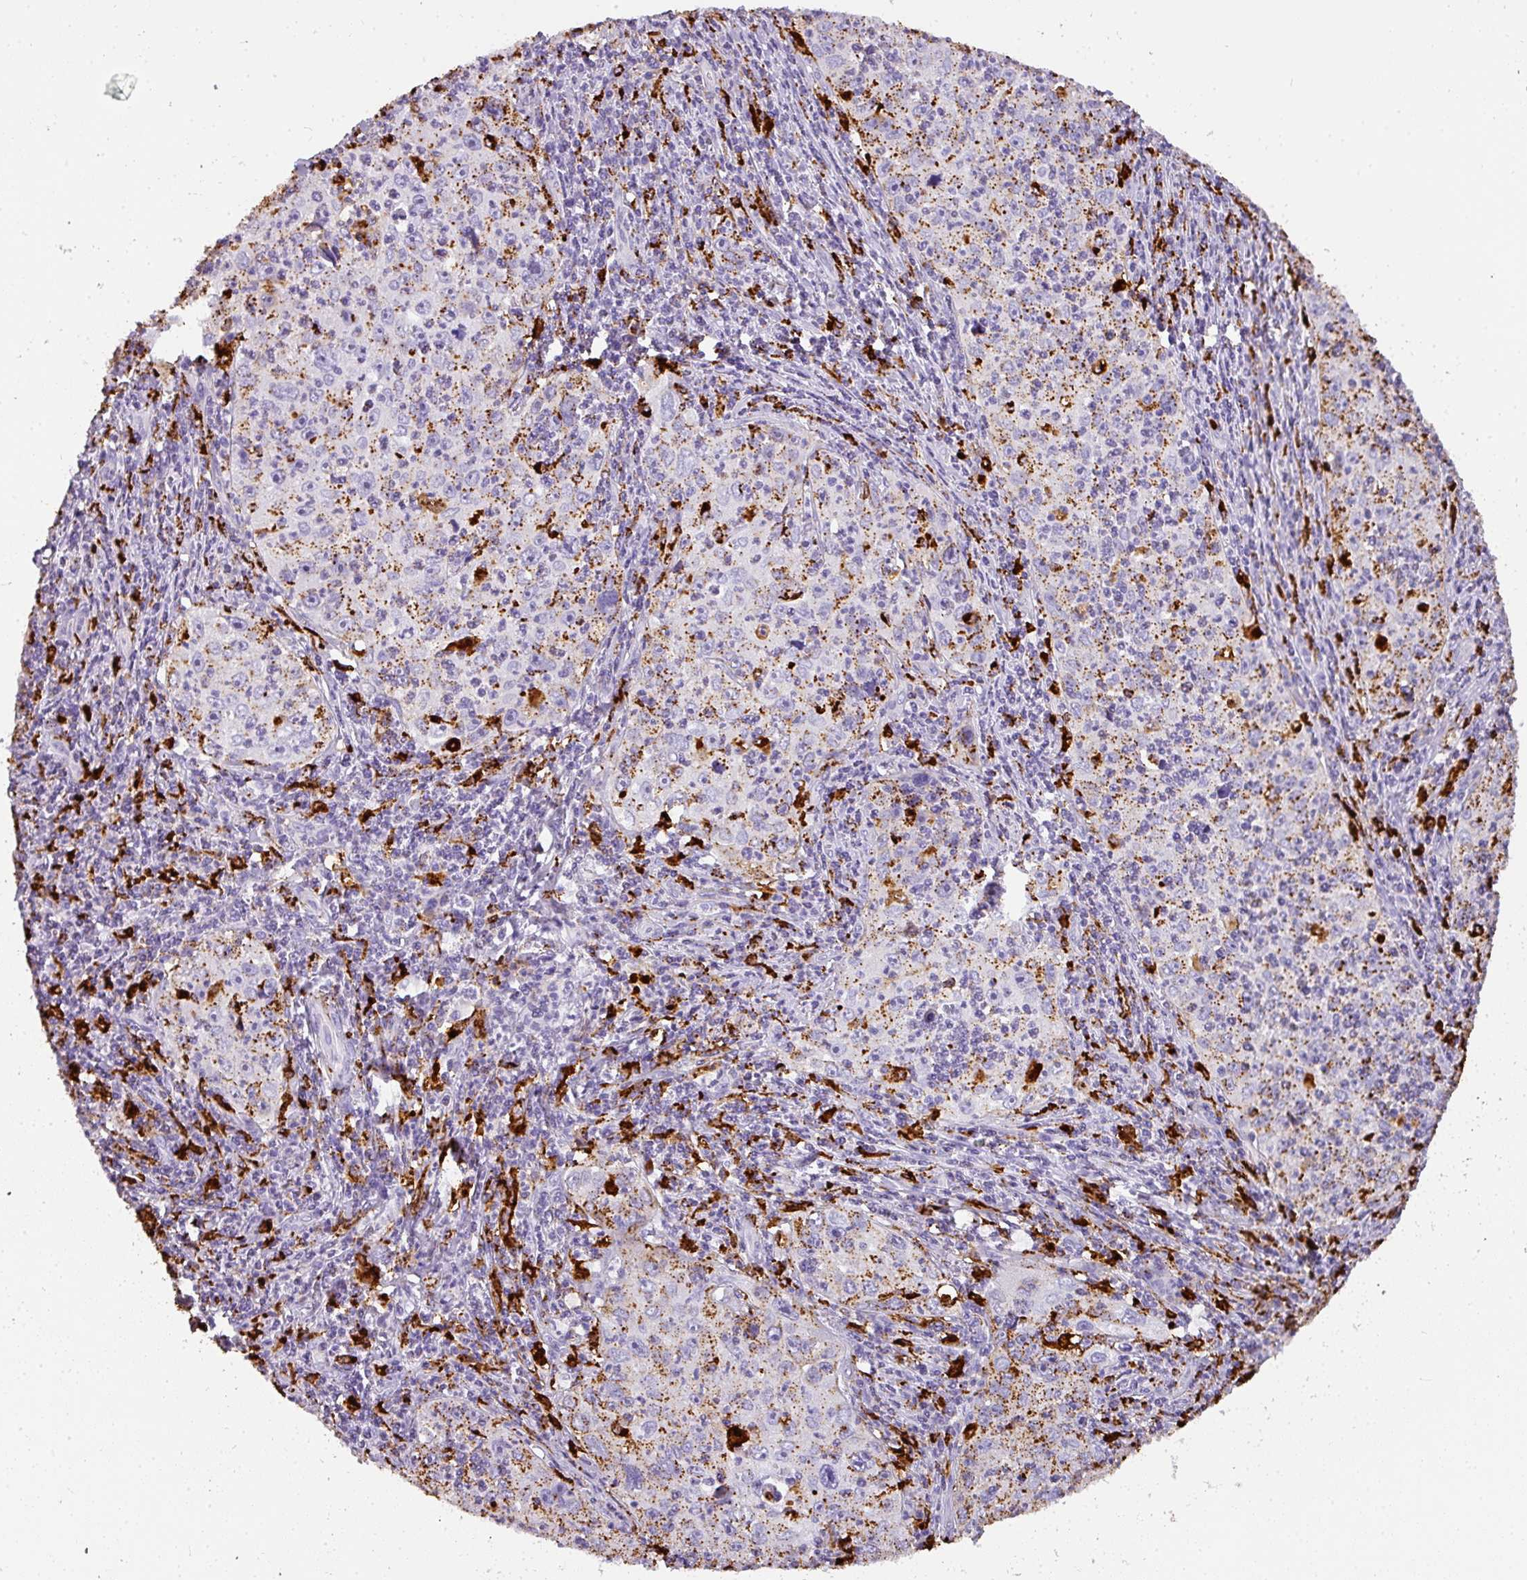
{"staining": {"intensity": "moderate", "quantity": "25%-75%", "location": "cytoplasmic/membranous"}, "tissue": "cervical cancer", "cell_type": "Tumor cells", "image_type": "cancer", "snomed": [{"axis": "morphology", "description": "Squamous cell carcinoma, NOS"}, {"axis": "topography", "description": "Cervix"}], "caption": "Human cervical cancer (squamous cell carcinoma) stained for a protein (brown) demonstrates moderate cytoplasmic/membranous positive positivity in approximately 25%-75% of tumor cells.", "gene": "MMACHC", "patient": {"sex": "female", "age": 30}}